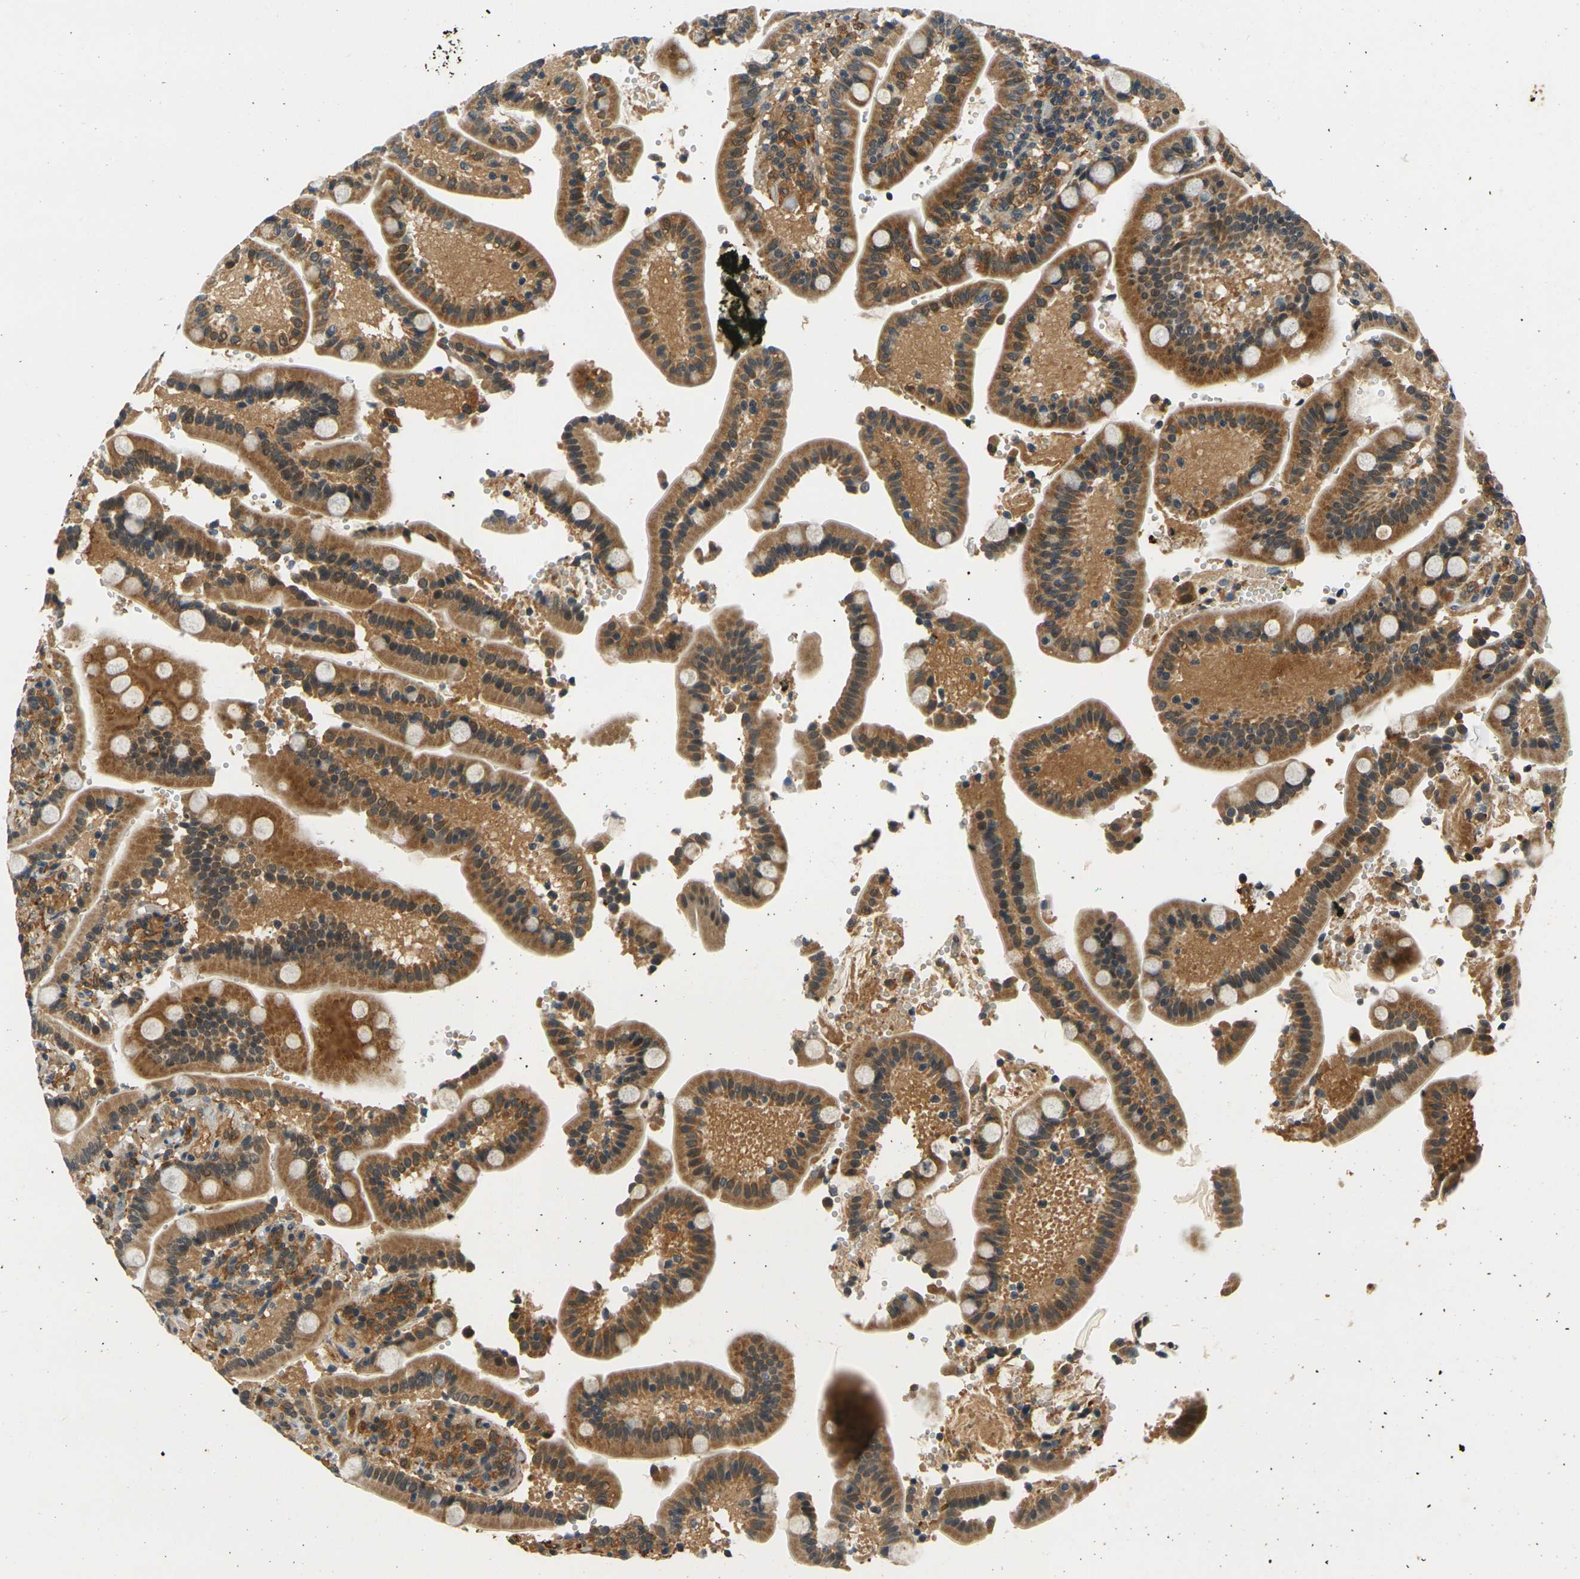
{"staining": {"intensity": "moderate", "quantity": ">75%", "location": "cytoplasmic/membranous"}, "tissue": "duodenum", "cell_type": "Glandular cells", "image_type": "normal", "snomed": [{"axis": "morphology", "description": "Normal tissue, NOS"}, {"axis": "topography", "description": "Small intestine, NOS"}], "caption": "IHC image of unremarkable duodenum: duodenum stained using IHC reveals medium levels of moderate protein expression localized specifically in the cytoplasmic/membranous of glandular cells, appearing as a cytoplasmic/membranous brown color.", "gene": "PIGL", "patient": {"sex": "female", "age": 71}}